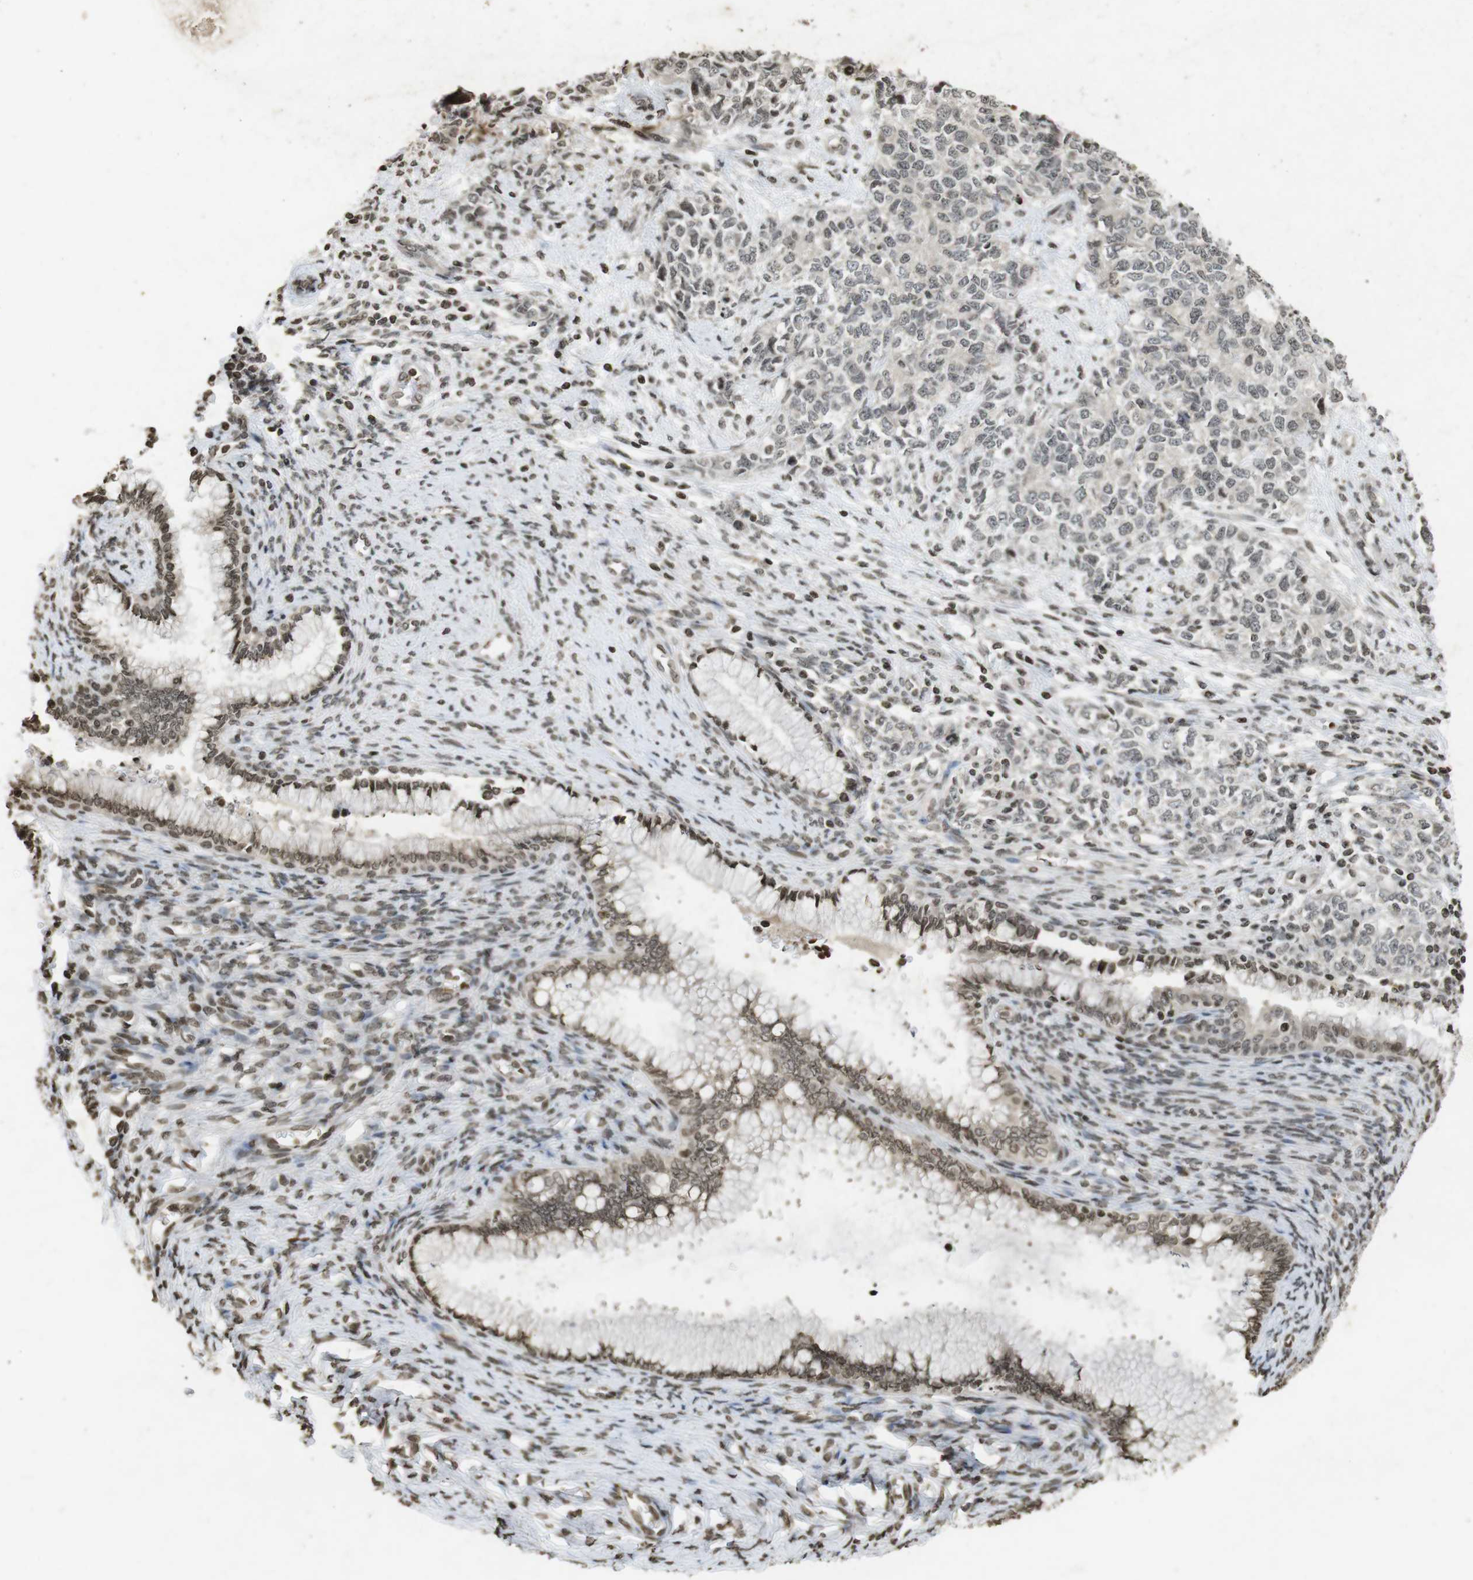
{"staining": {"intensity": "negative", "quantity": "none", "location": "none"}, "tissue": "cervical cancer", "cell_type": "Tumor cells", "image_type": "cancer", "snomed": [{"axis": "morphology", "description": "Squamous cell carcinoma, NOS"}, {"axis": "topography", "description": "Cervix"}], "caption": "Immunohistochemical staining of cervical cancer (squamous cell carcinoma) exhibits no significant positivity in tumor cells.", "gene": "FOXA3", "patient": {"sex": "female", "age": 63}}